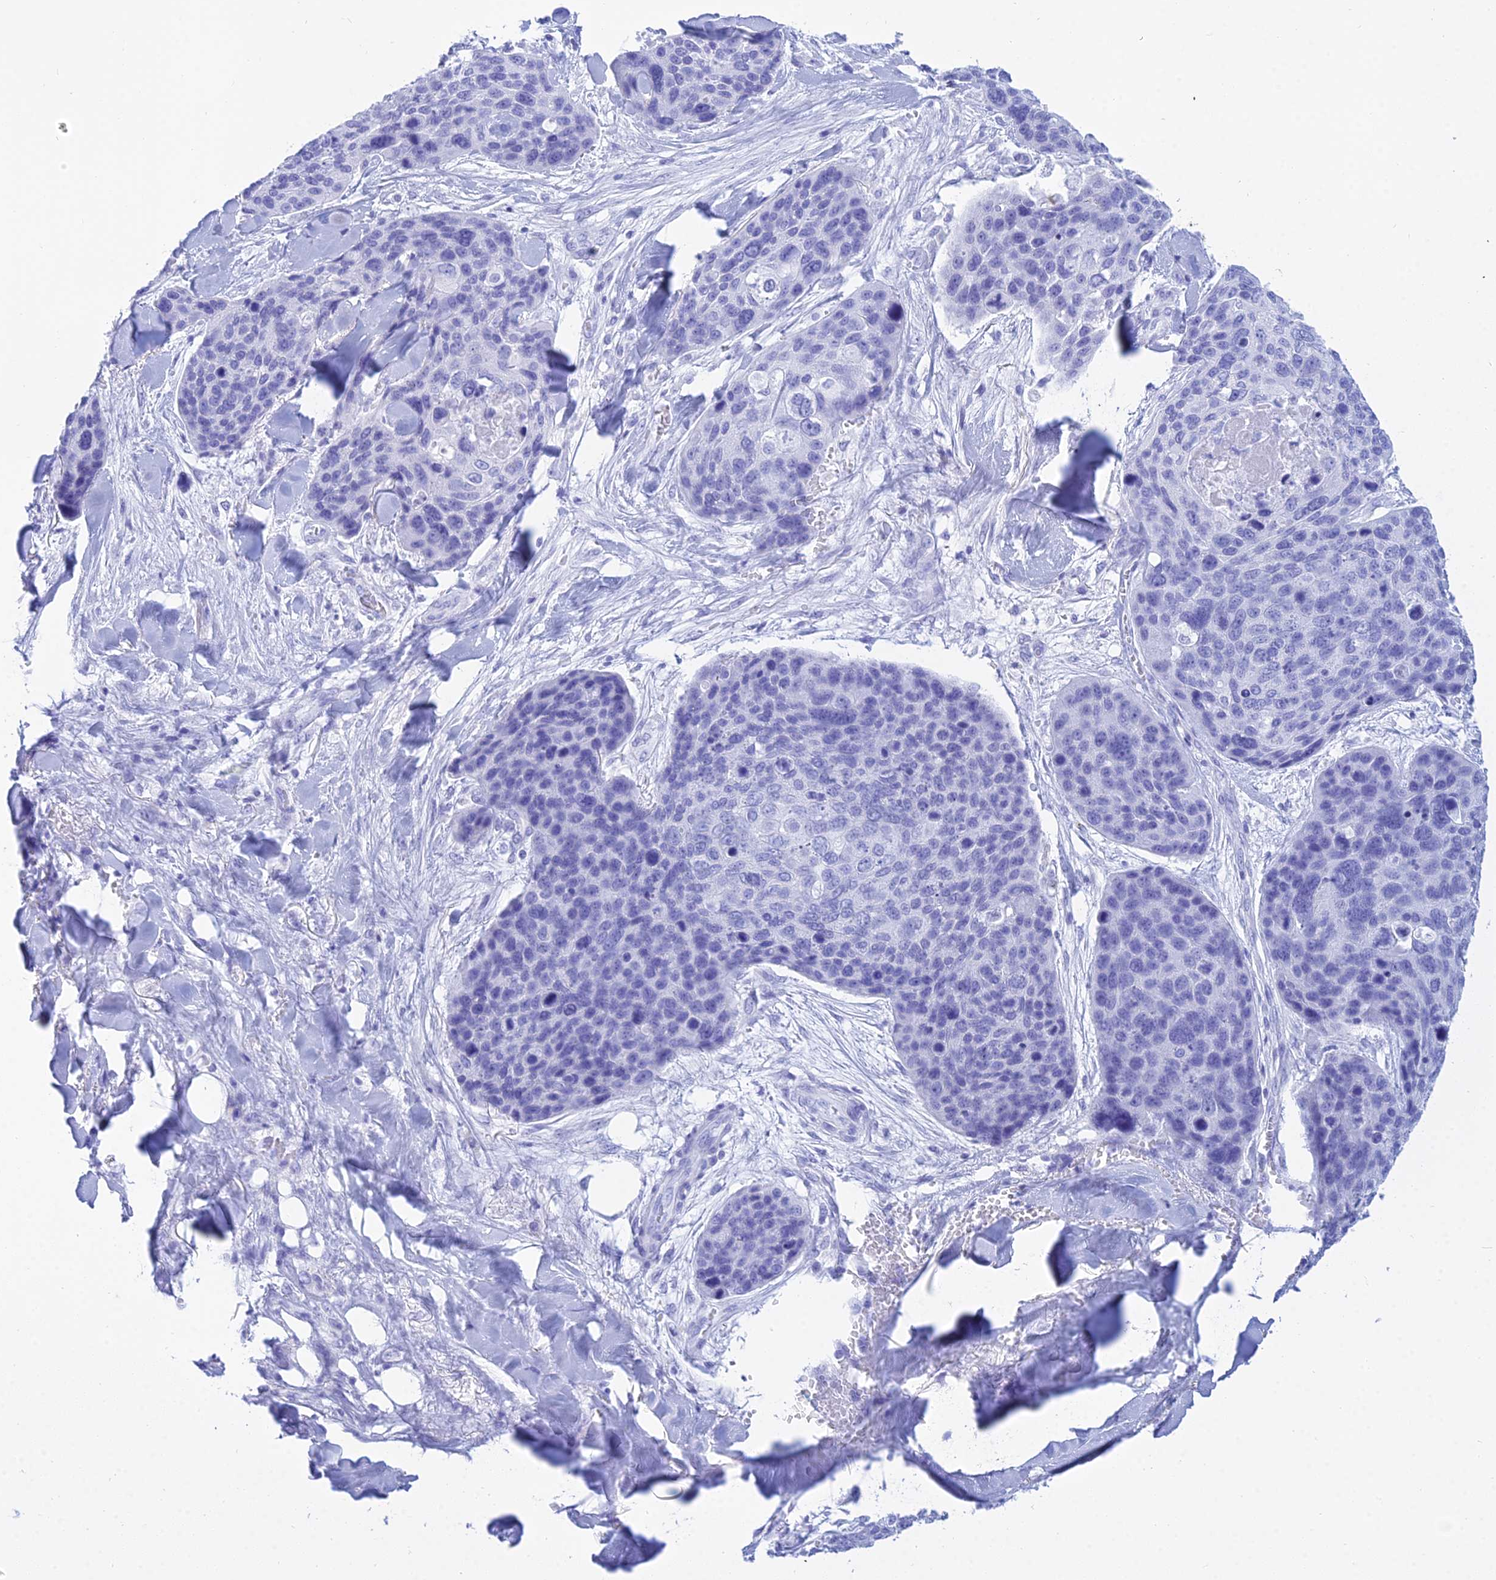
{"staining": {"intensity": "negative", "quantity": "none", "location": "none"}, "tissue": "skin cancer", "cell_type": "Tumor cells", "image_type": "cancer", "snomed": [{"axis": "morphology", "description": "Basal cell carcinoma"}, {"axis": "topography", "description": "Skin"}], "caption": "This is an immunohistochemistry photomicrograph of skin cancer. There is no positivity in tumor cells.", "gene": "PATE4", "patient": {"sex": "female", "age": 74}}